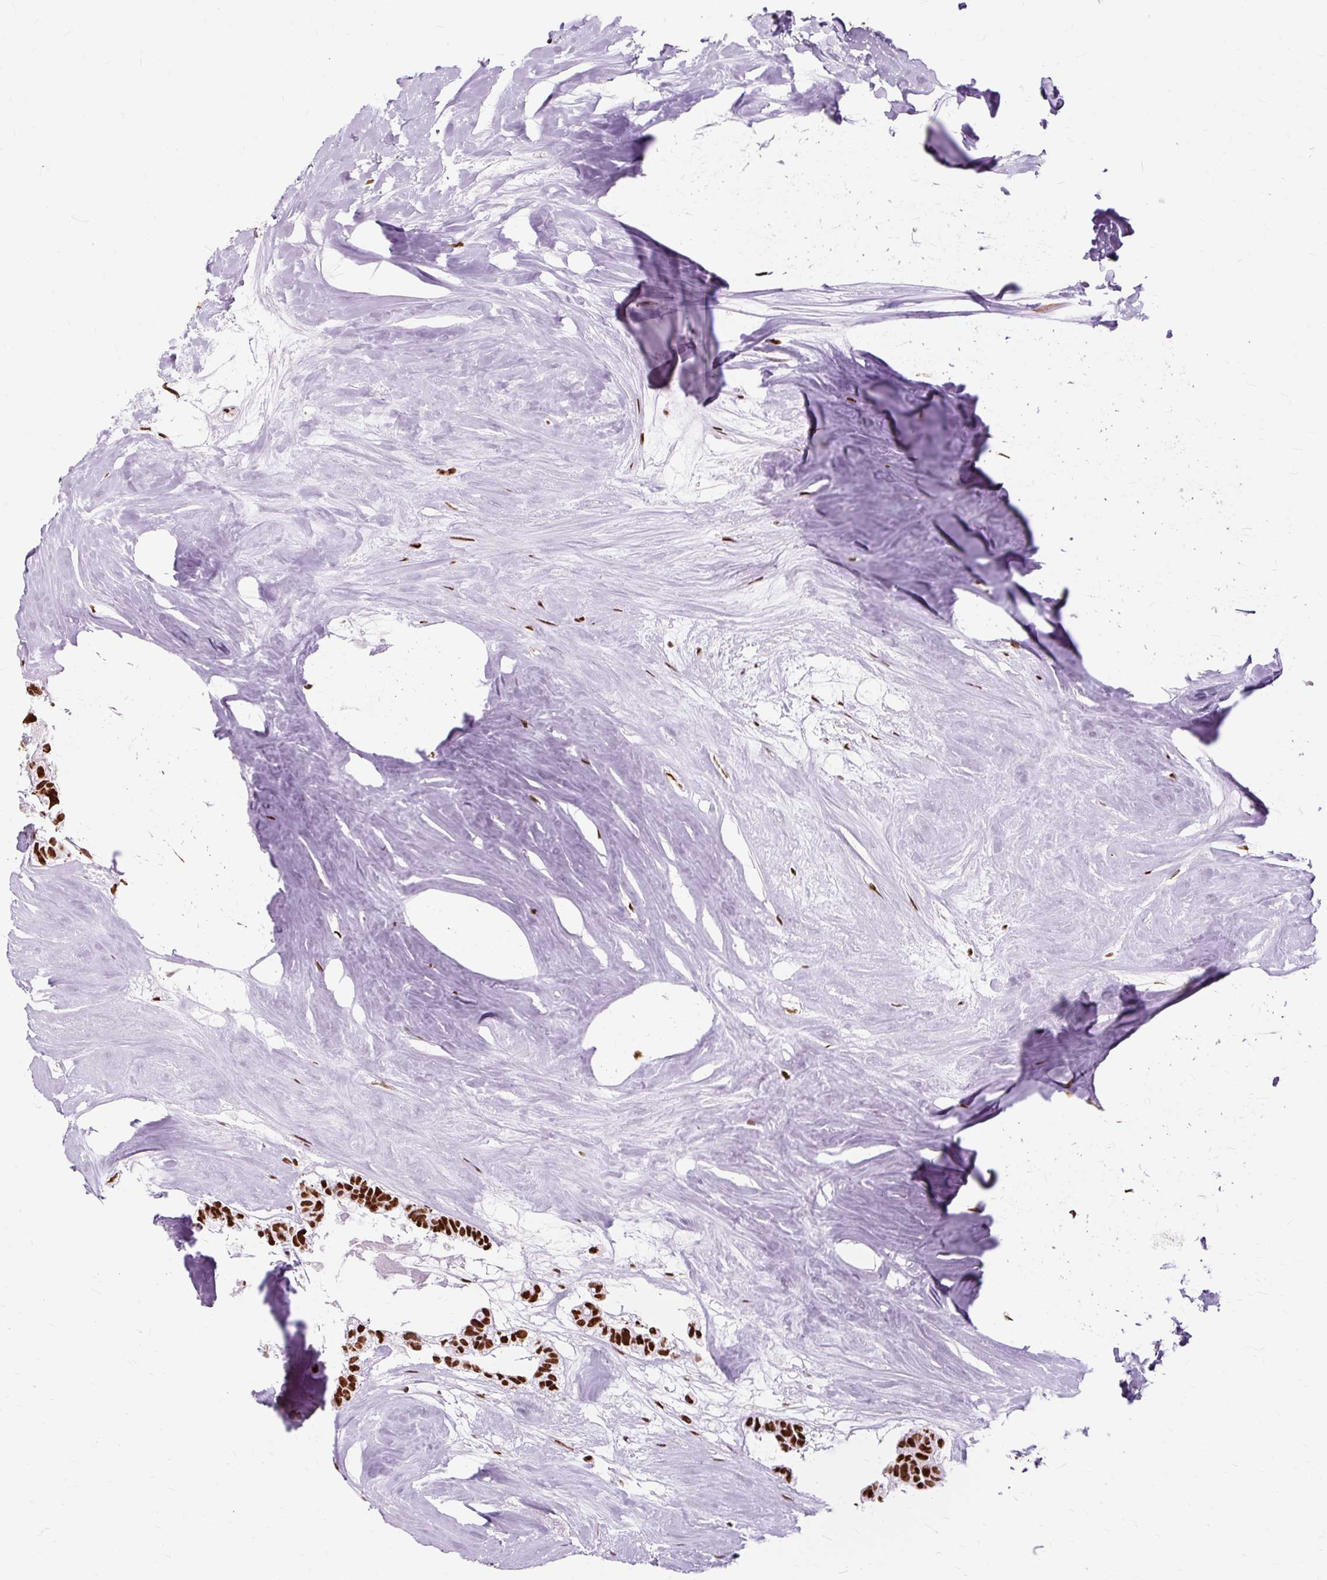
{"staining": {"intensity": "strong", "quantity": ">75%", "location": "nuclear"}, "tissue": "colorectal cancer", "cell_type": "Tumor cells", "image_type": "cancer", "snomed": [{"axis": "morphology", "description": "Adenocarcinoma, NOS"}, {"axis": "topography", "description": "Colon"}, {"axis": "topography", "description": "Rectum"}], "caption": "IHC photomicrograph of human colorectal adenocarcinoma stained for a protein (brown), which reveals high levels of strong nuclear expression in about >75% of tumor cells.", "gene": "XRCC6", "patient": {"sex": "male", "age": 57}}